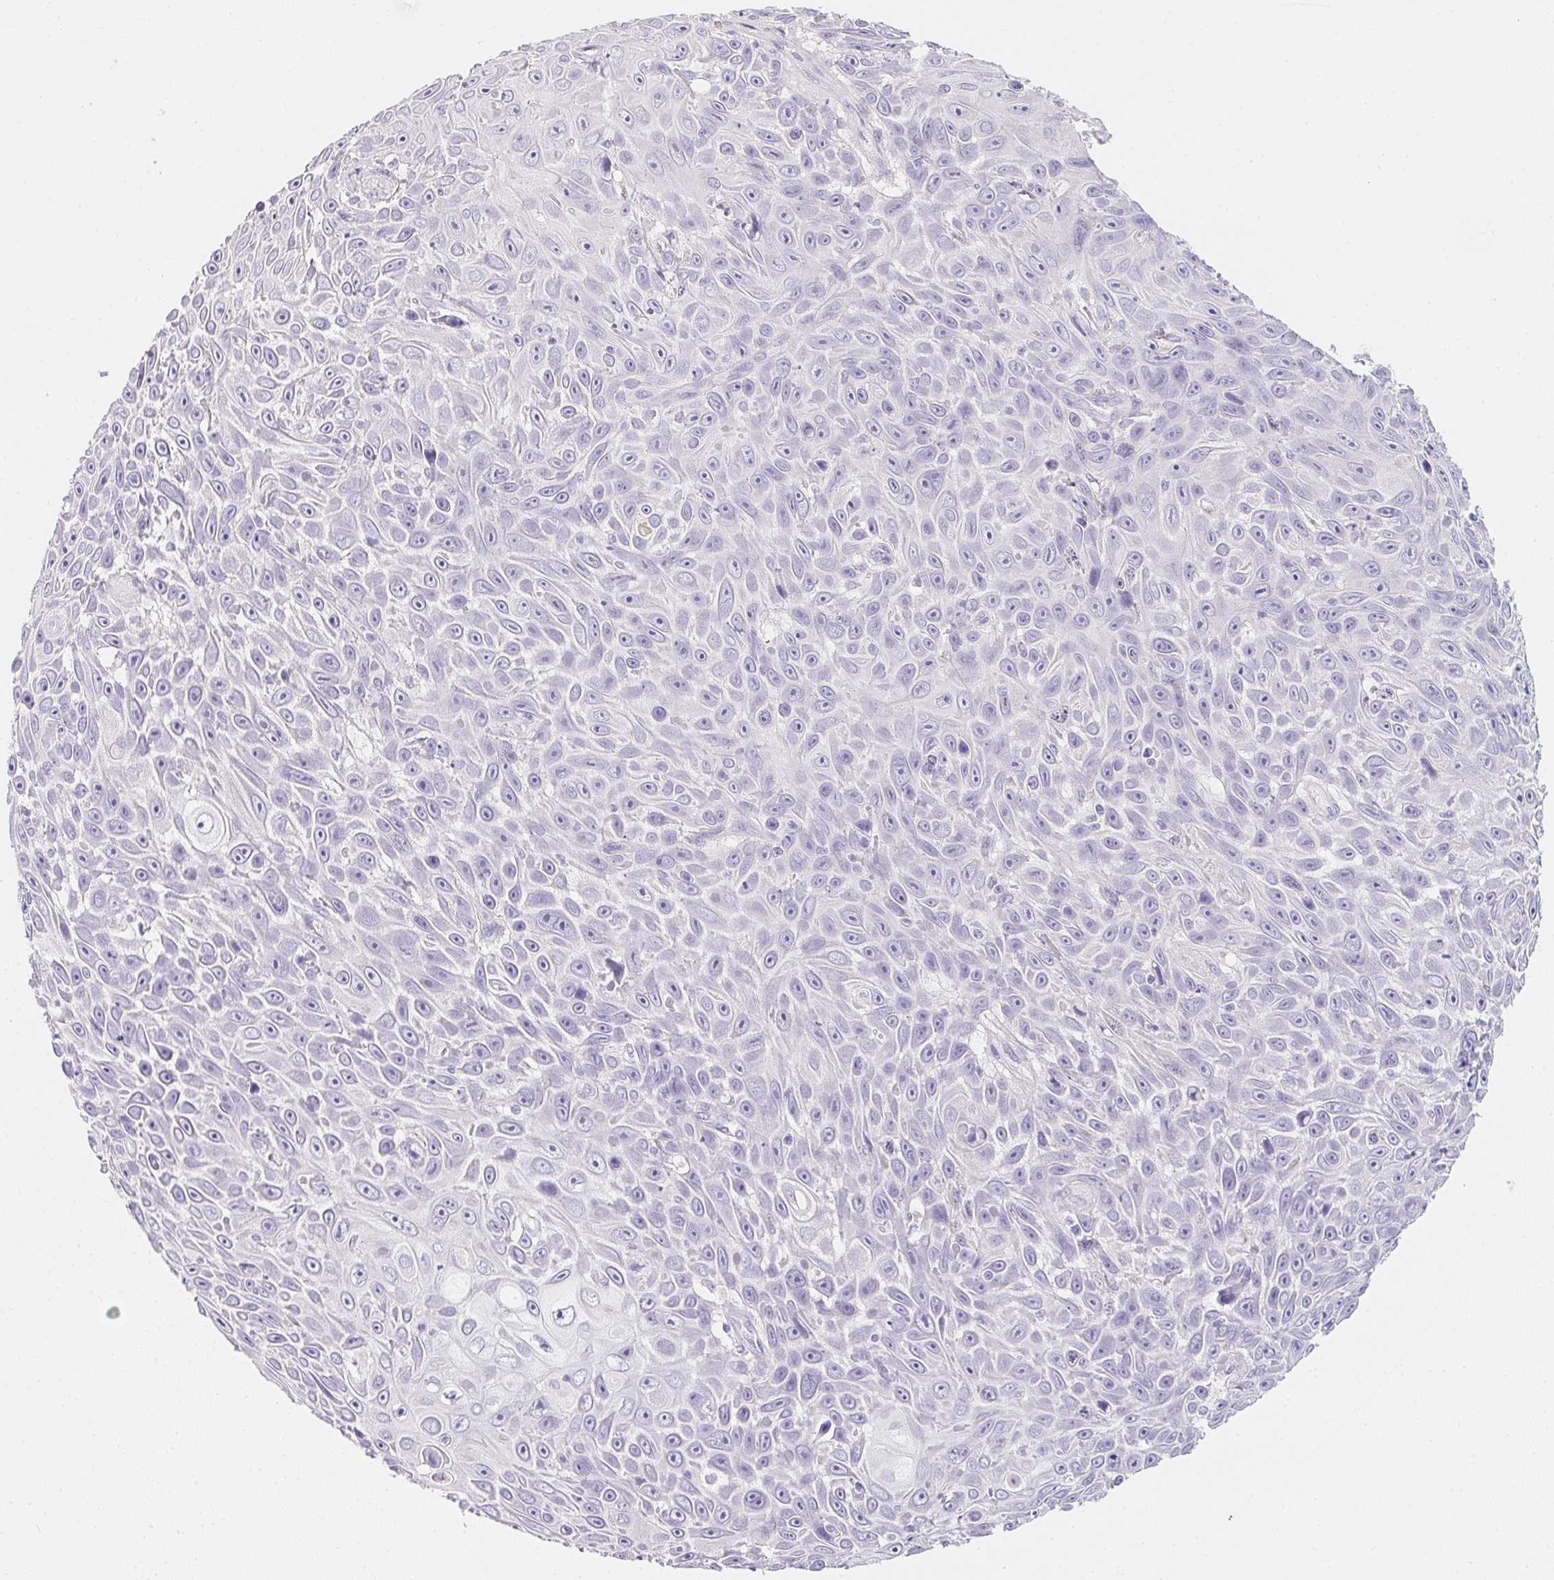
{"staining": {"intensity": "negative", "quantity": "none", "location": "none"}, "tissue": "skin cancer", "cell_type": "Tumor cells", "image_type": "cancer", "snomed": [{"axis": "morphology", "description": "Squamous cell carcinoma, NOS"}, {"axis": "topography", "description": "Skin"}], "caption": "An image of human skin squamous cell carcinoma is negative for staining in tumor cells.", "gene": "MYL4", "patient": {"sex": "male", "age": 82}}